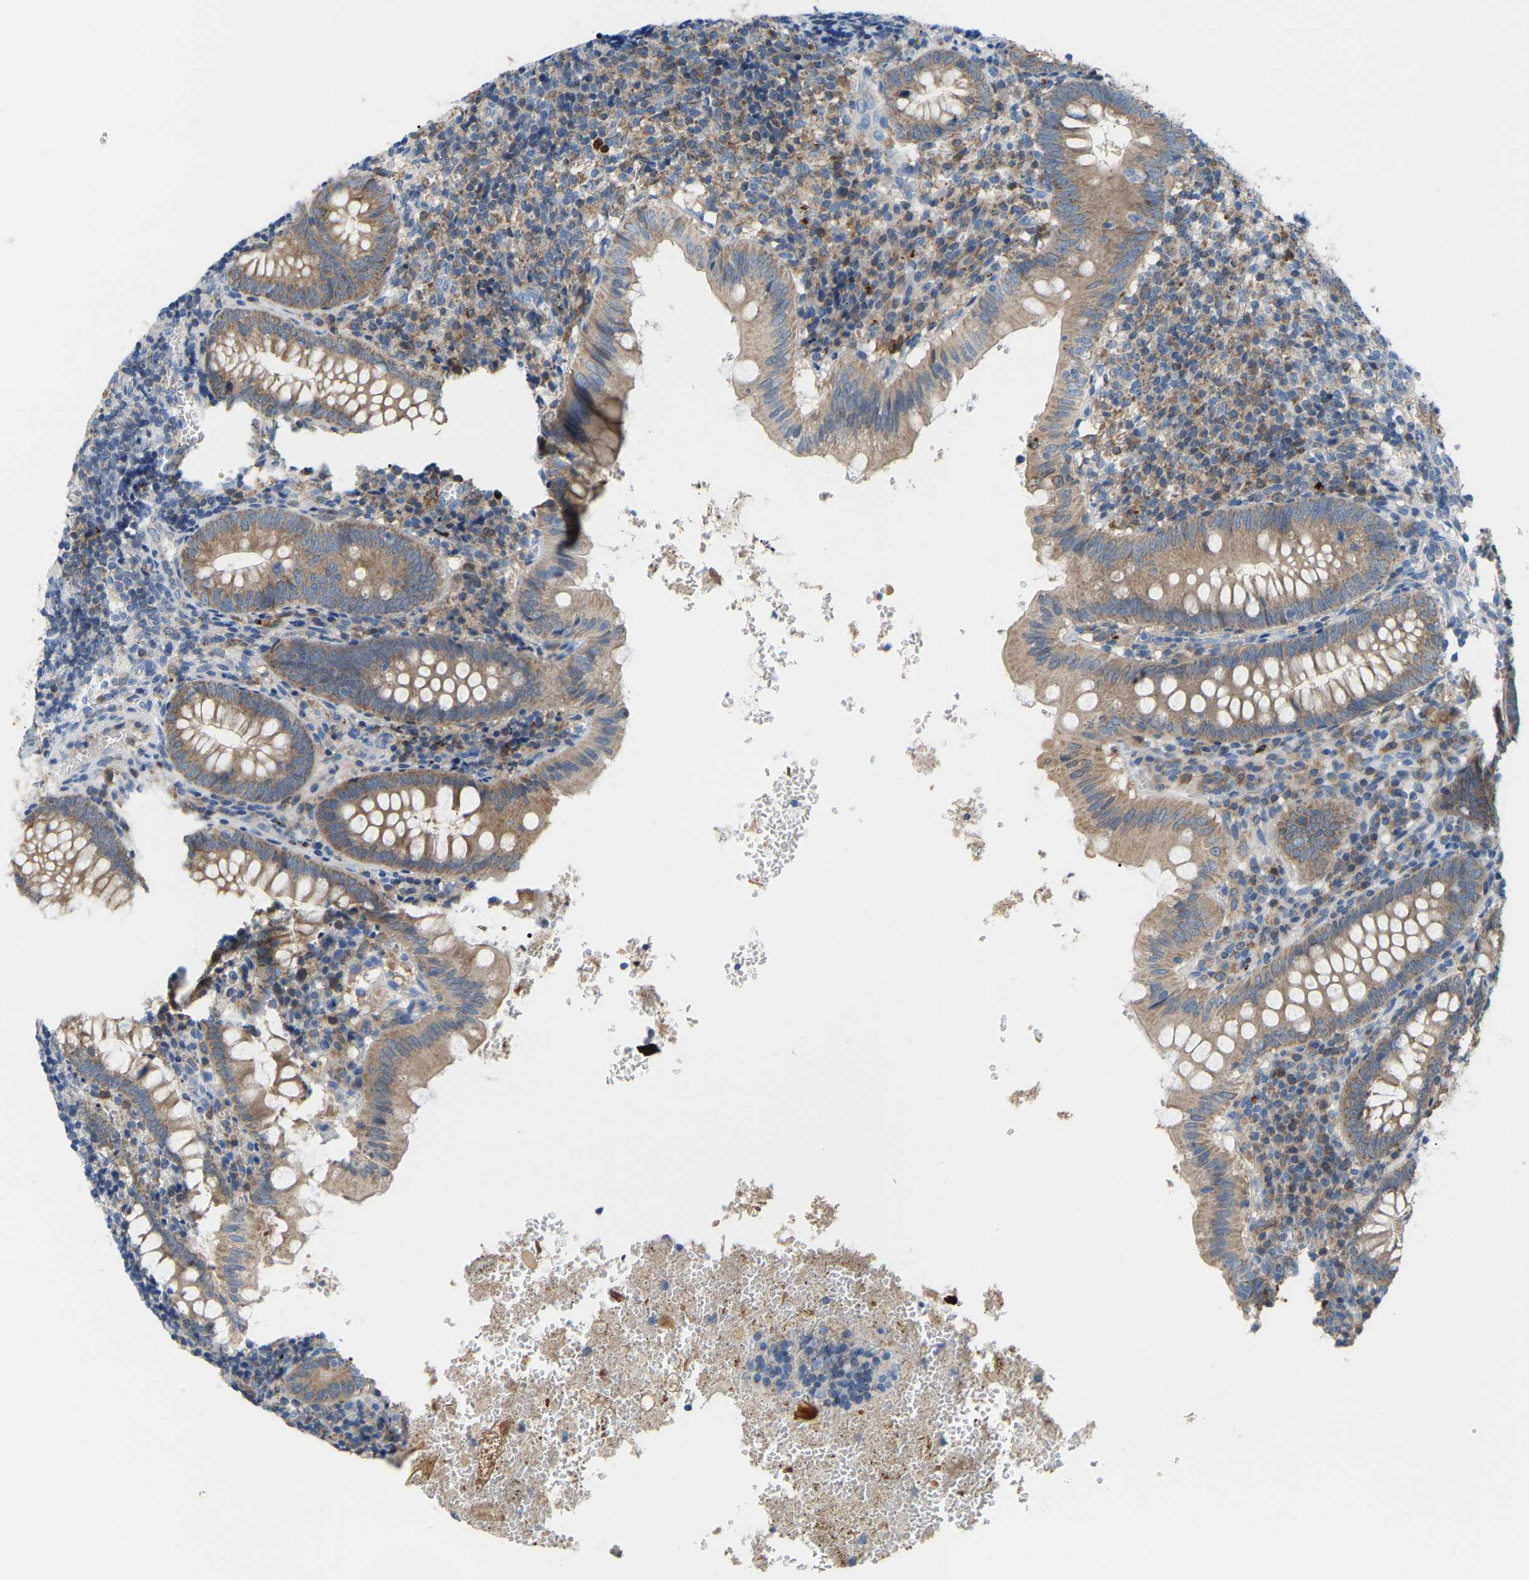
{"staining": {"intensity": "moderate", "quantity": ">75%", "location": "cytoplasmic/membranous"}, "tissue": "appendix", "cell_type": "Glandular cells", "image_type": "normal", "snomed": [{"axis": "morphology", "description": "Normal tissue, NOS"}, {"axis": "topography", "description": "Appendix"}], "caption": "Immunohistochemical staining of normal appendix displays moderate cytoplasmic/membranous protein positivity in about >75% of glandular cells.", "gene": "CROT", "patient": {"sex": "male", "age": 8}}